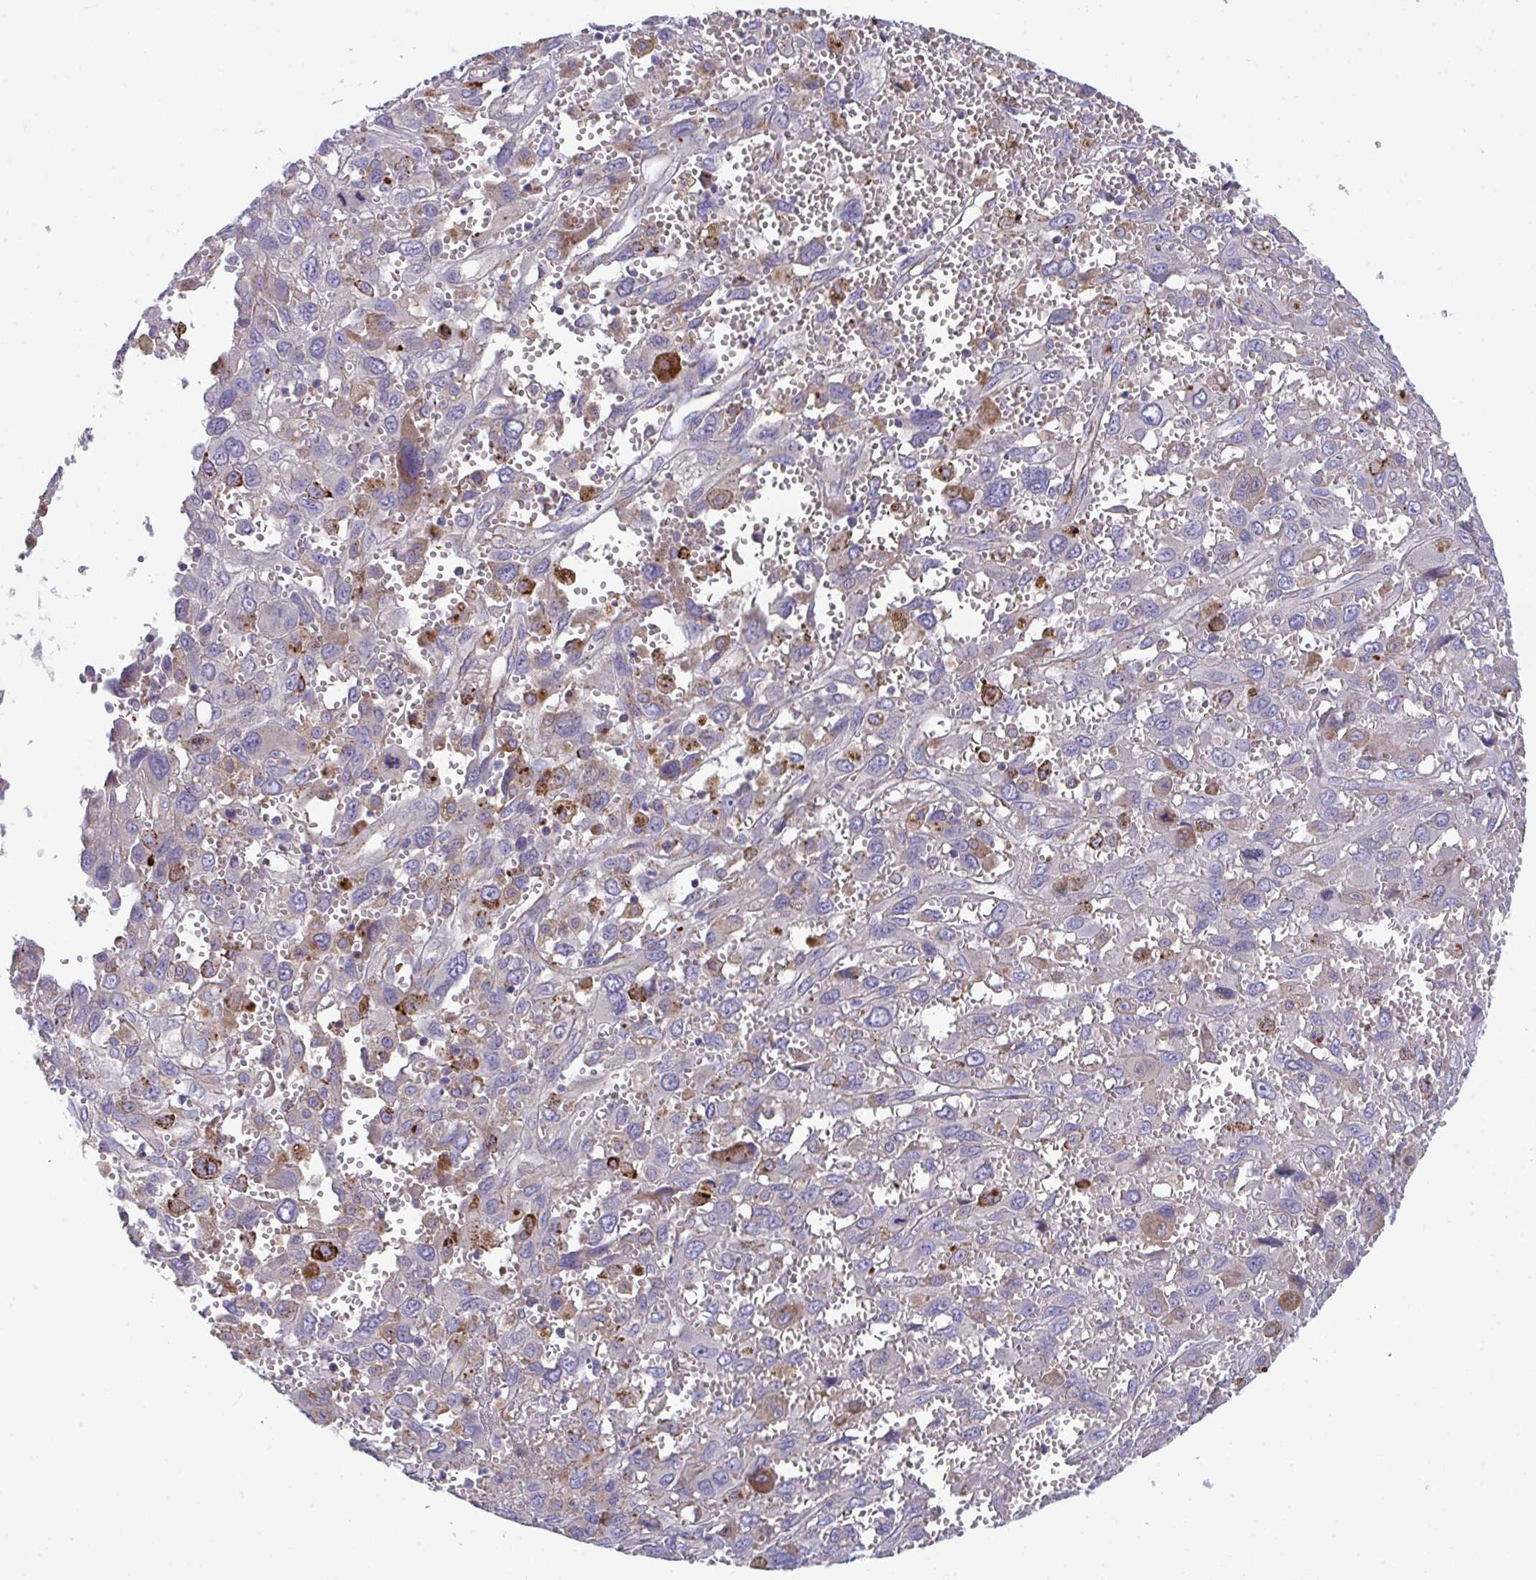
{"staining": {"intensity": "negative", "quantity": "none", "location": "none"}, "tissue": "pancreatic cancer", "cell_type": "Tumor cells", "image_type": "cancer", "snomed": [{"axis": "morphology", "description": "Adenocarcinoma, NOS"}, {"axis": "topography", "description": "Pancreas"}], "caption": "Tumor cells show no significant expression in adenocarcinoma (pancreatic).", "gene": "TOR1AIP2", "patient": {"sex": "female", "age": 47}}